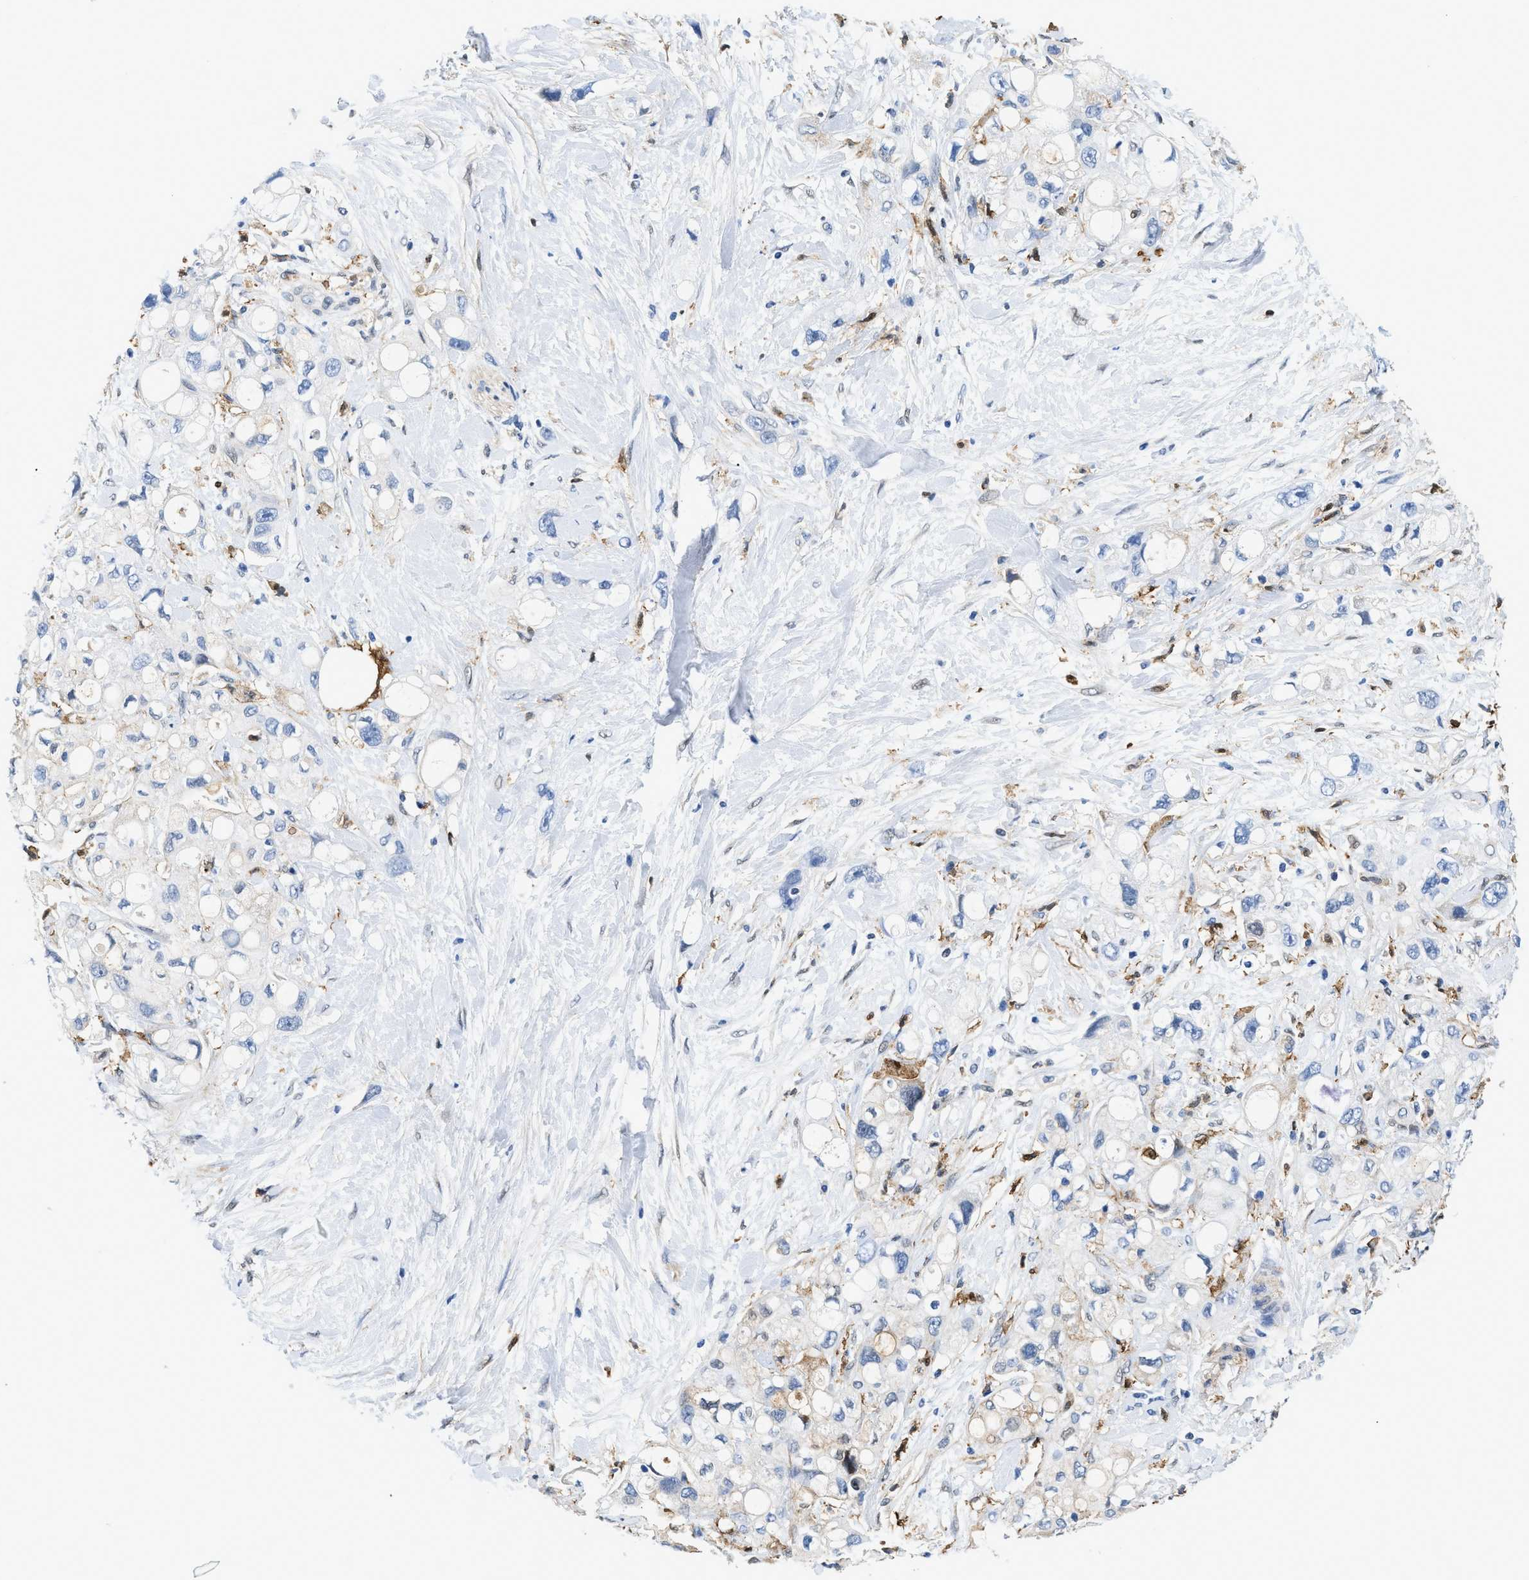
{"staining": {"intensity": "weak", "quantity": "<25%", "location": "cytoplasmic/membranous"}, "tissue": "pancreatic cancer", "cell_type": "Tumor cells", "image_type": "cancer", "snomed": [{"axis": "morphology", "description": "Adenocarcinoma, NOS"}, {"axis": "topography", "description": "Pancreas"}], "caption": "The histopathology image exhibits no staining of tumor cells in pancreatic adenocarcinoma.", "gene": "GSN", "patient": {"sex": "female", "age": 56}}